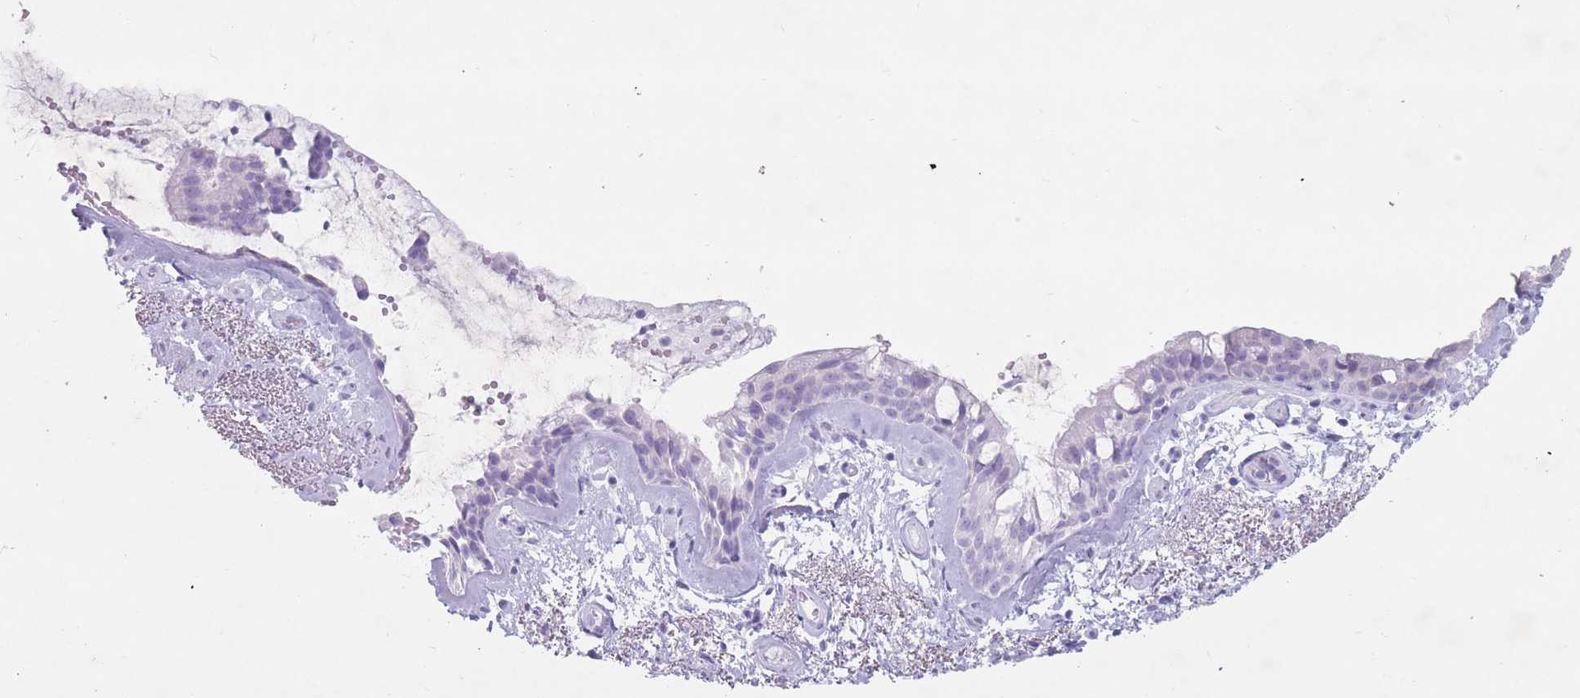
{"staining": {"intensity": "negative", "quantity": "none", "location": "none"}, "tissue": "bronchus", "cell_type": "Respiratory epithelial cells", "image_type": "normal", "snomed": [{"axis": "morphology", "description": "Normal tissue, NOS"}, {"axis": "topography", "description": "Cartilage tissue"}, {"axis": "topography", "description": "Bronchus"}], "caption": "The photomicrograph shows no significant staining in respiratory epithelial cells of bronchus.", "gene": "ST3GAL5", "patient": {"sex": "female", "age": 66}}